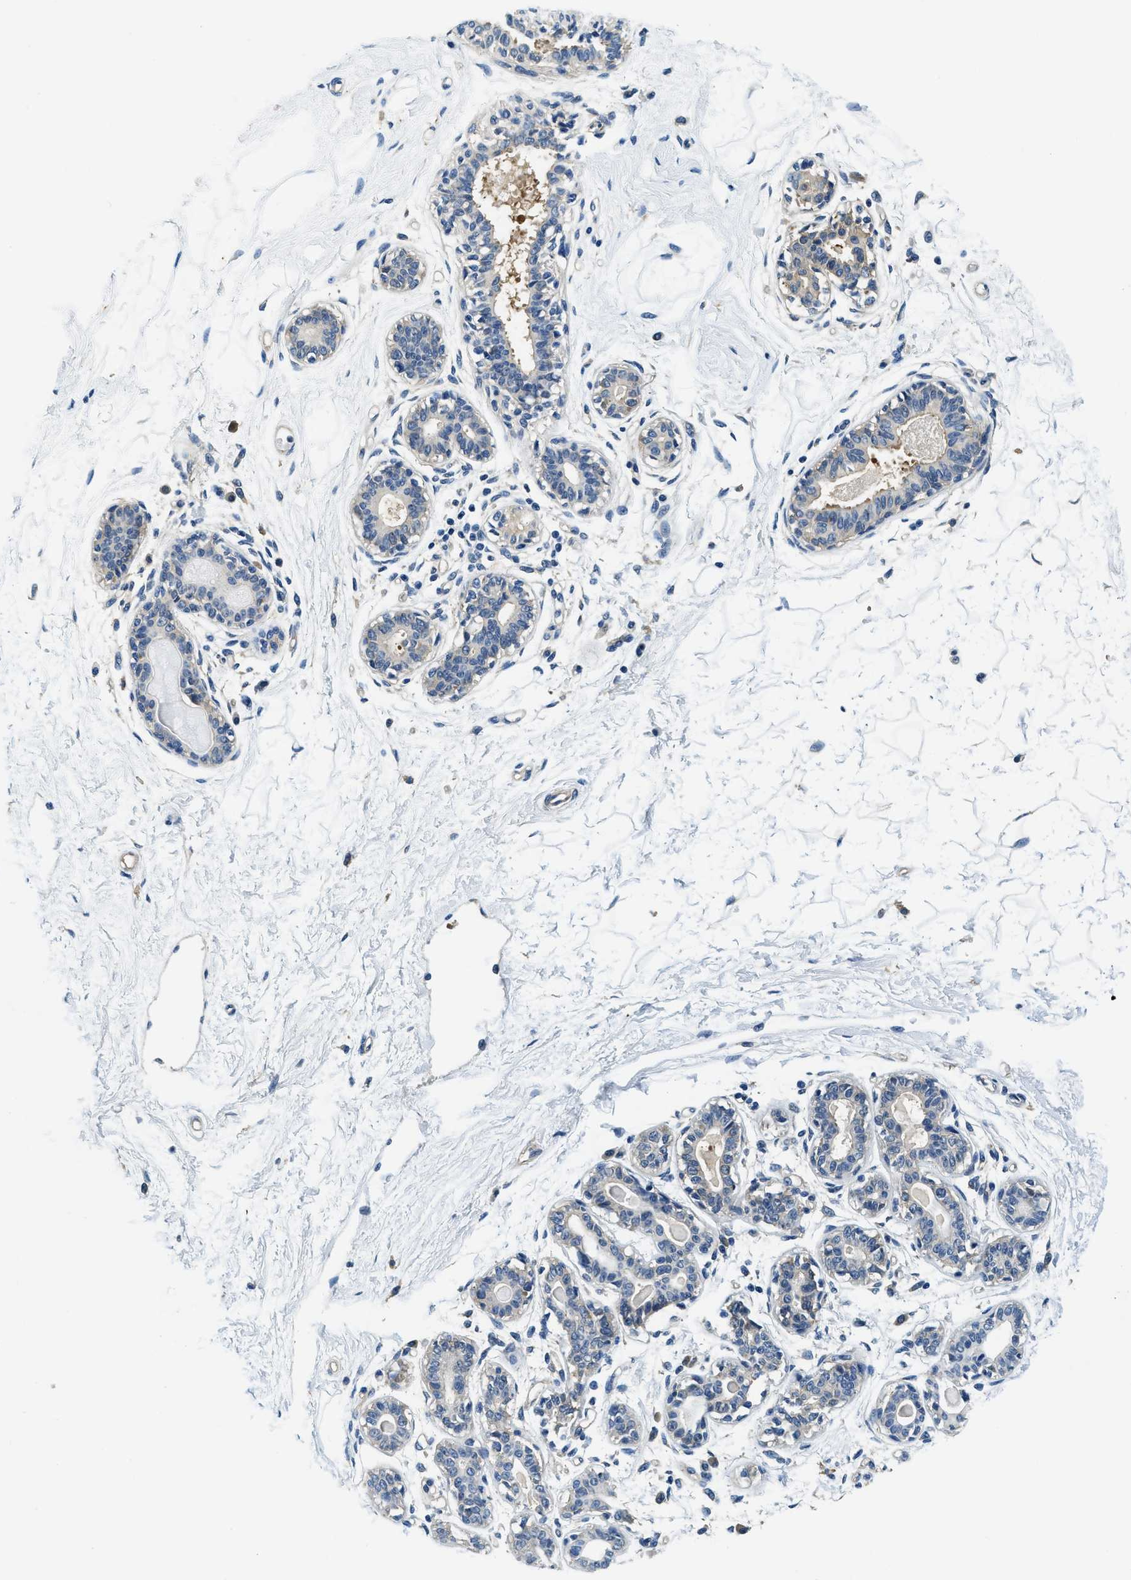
{"staining": {"intensity": "negative", "quantity": "none", "location": "none"}, "tissue": "breast", "cell_type": "Adipocytes", "image_type": "normal", "snomed": [{"axis": "morphology", "description": "Normal tissue, NOS"}, {"axis": "topography", "description": "Breast"}], "caption": "Adipocytes show no significant staining in benign breast. The staining is performed using DAB brown chromogen with nuclei counter-stained in using hematoxylin.", "gene": "TWF1", "patient": {"sex": "female", "age": 45}}